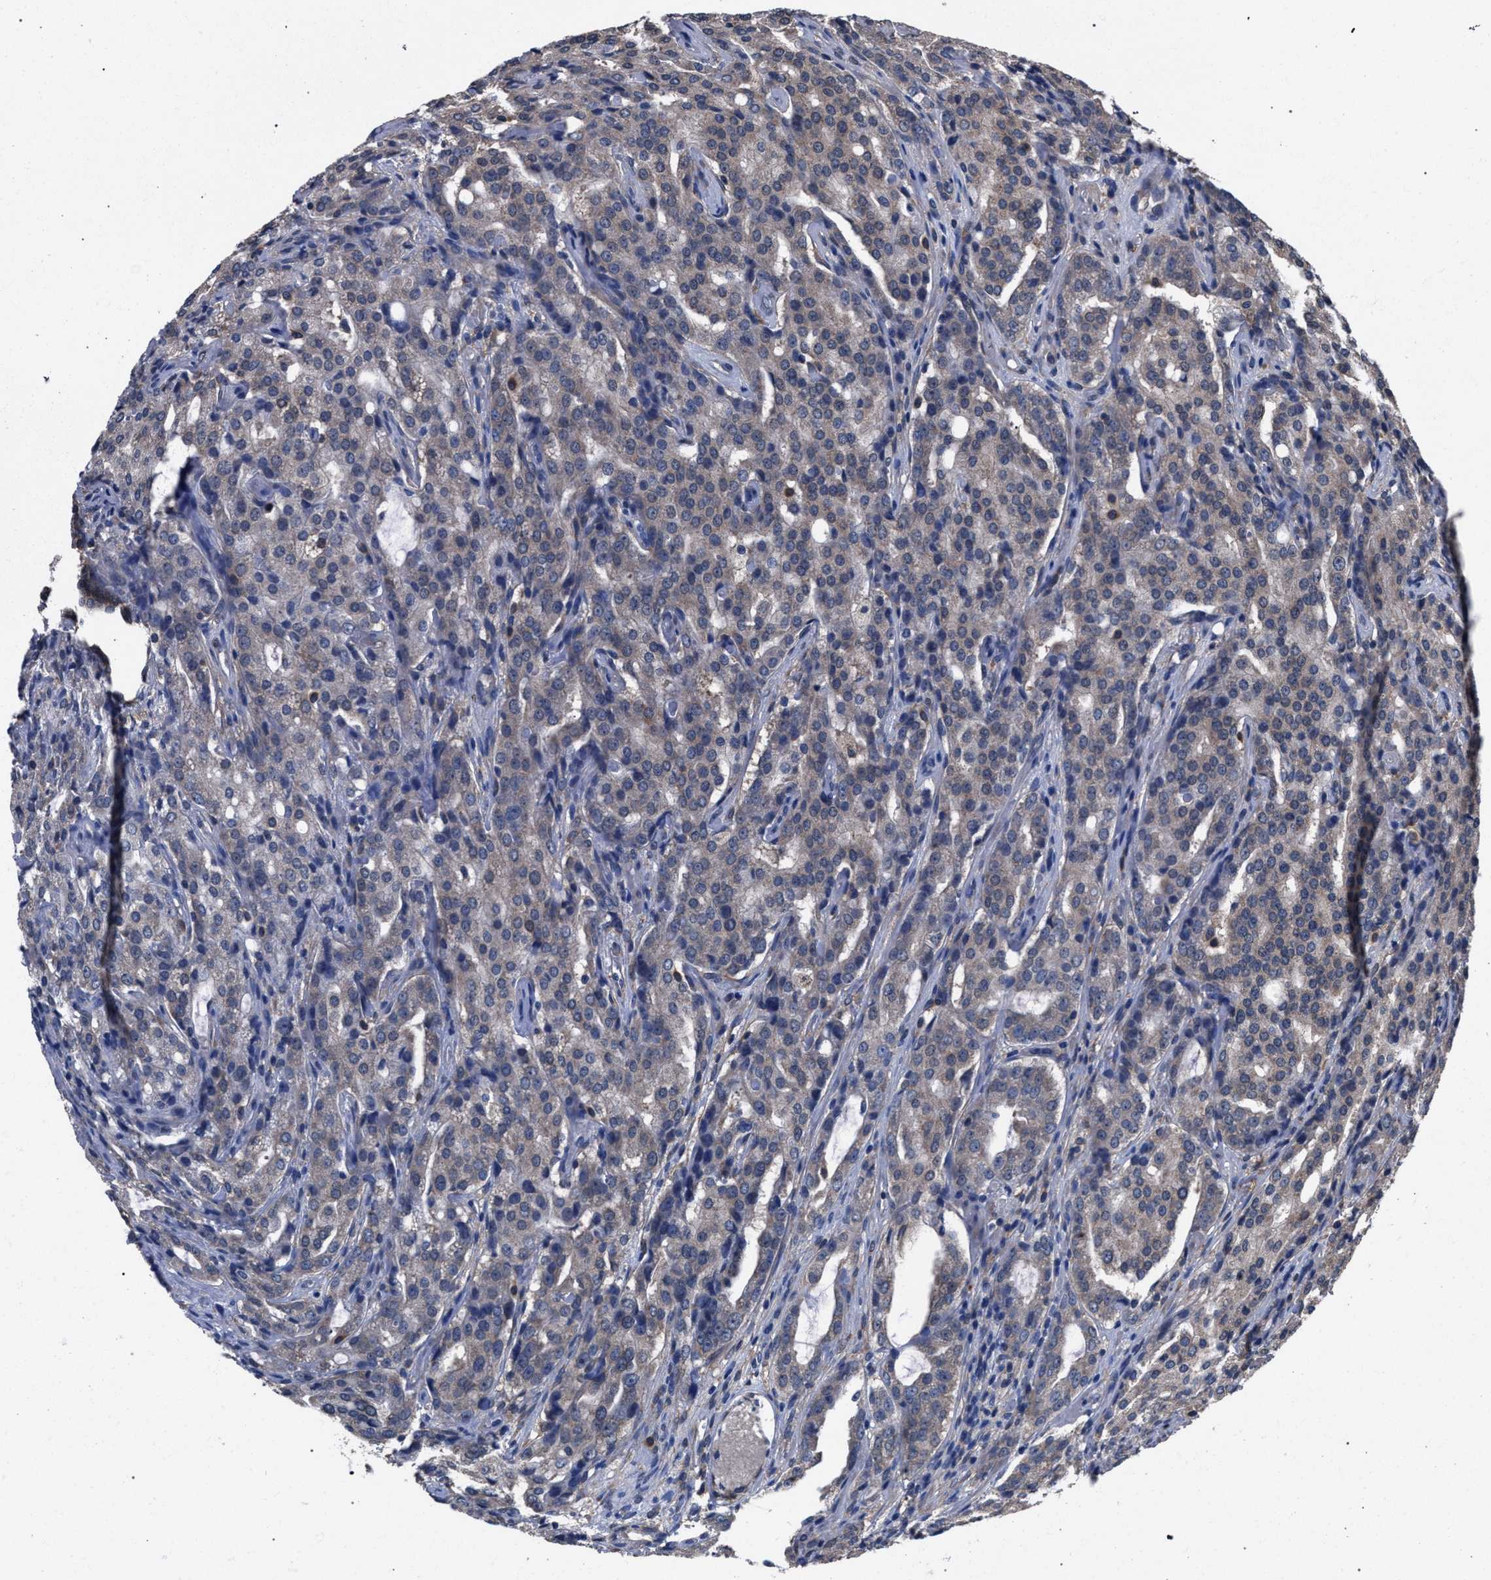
{"staining": {"intensity": "negative", "quantity": "none", "location": "none"}, "tissue": "prostate cancer", "cell_type": "Tumor cells", "image_type": "cancer", "snomed": [{"axis": "morphology", "description": "Adenocarcinoma, High grade"}, {"axis": "topography", "description": "Prostate"}], "caption": "Prostate cancer (adenocarcinoma (high-grade)) stained for a protein using IHC displays no positivity tumor cells.", "gene": "CRYZ", "patient": {"sex": "male", "age": 72}}